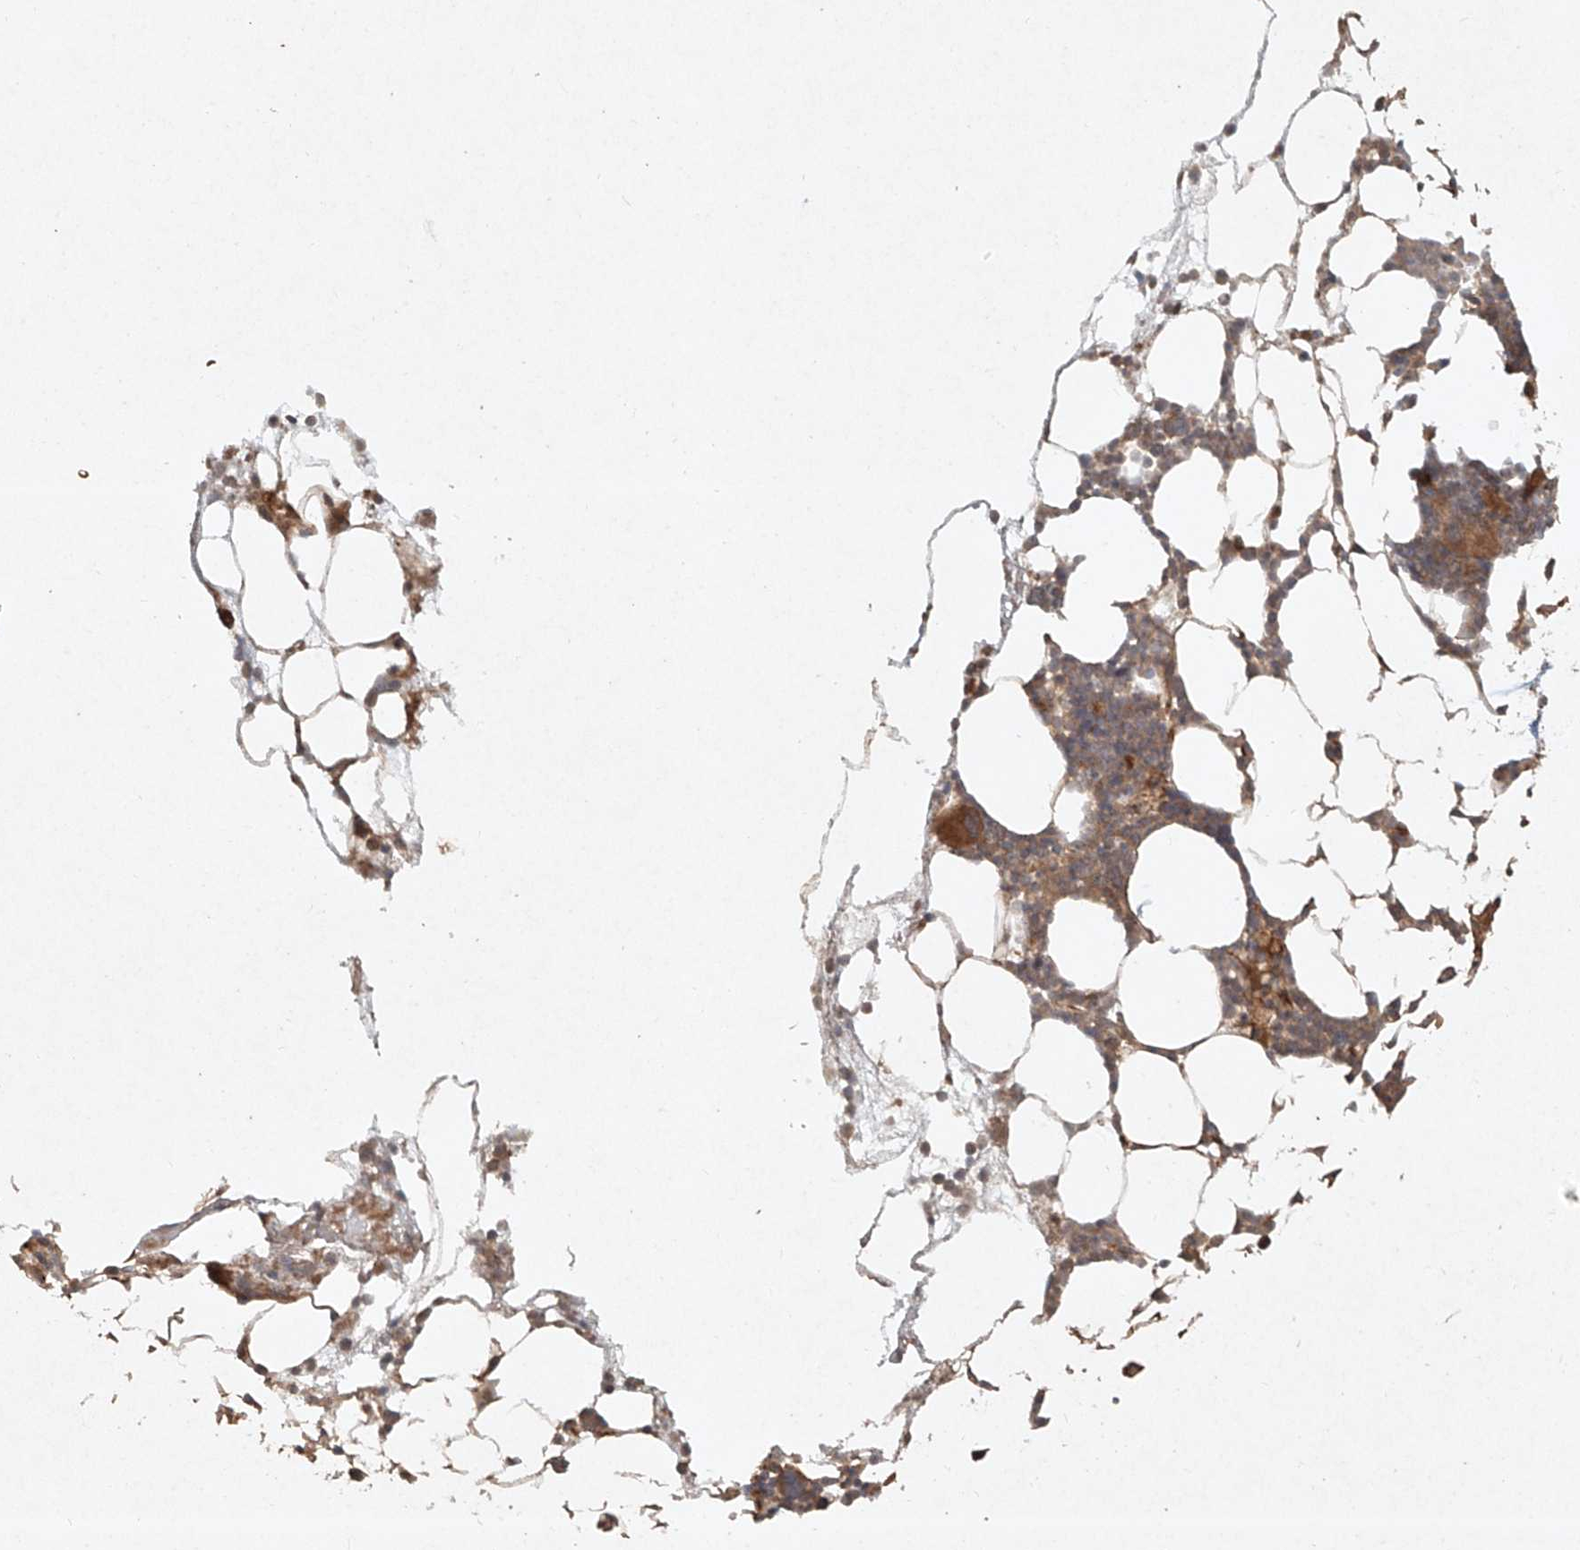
{"staining": {"intensity": "moderate", "quantity": ">75%", "location": "cytoplasmic/membranous"}, "tissue": "bone marrow", "cell_type": "Hematopoietic cells", "image_type": "normal", "snomed": [{"axis": "morphology", "description": "Normal tissue, NOS"}, {"axis": "morphology", "description": "Inflammation, NOS"}, {"axis": "topography", "description": "Bone marrow"}], "caption": "Immunohistochemistry photomicrograph of unremarkable bone marrow: human bone marrow stained using IHC displays medium levels of moderate protein expression localized specifically in the cytoplasmic/membranous of hematopoietic cells, appearing as a cytoplasmic/membranous brown color.", "gene": "CYYR1", "patient": {"sex": "female", "age": 78}}